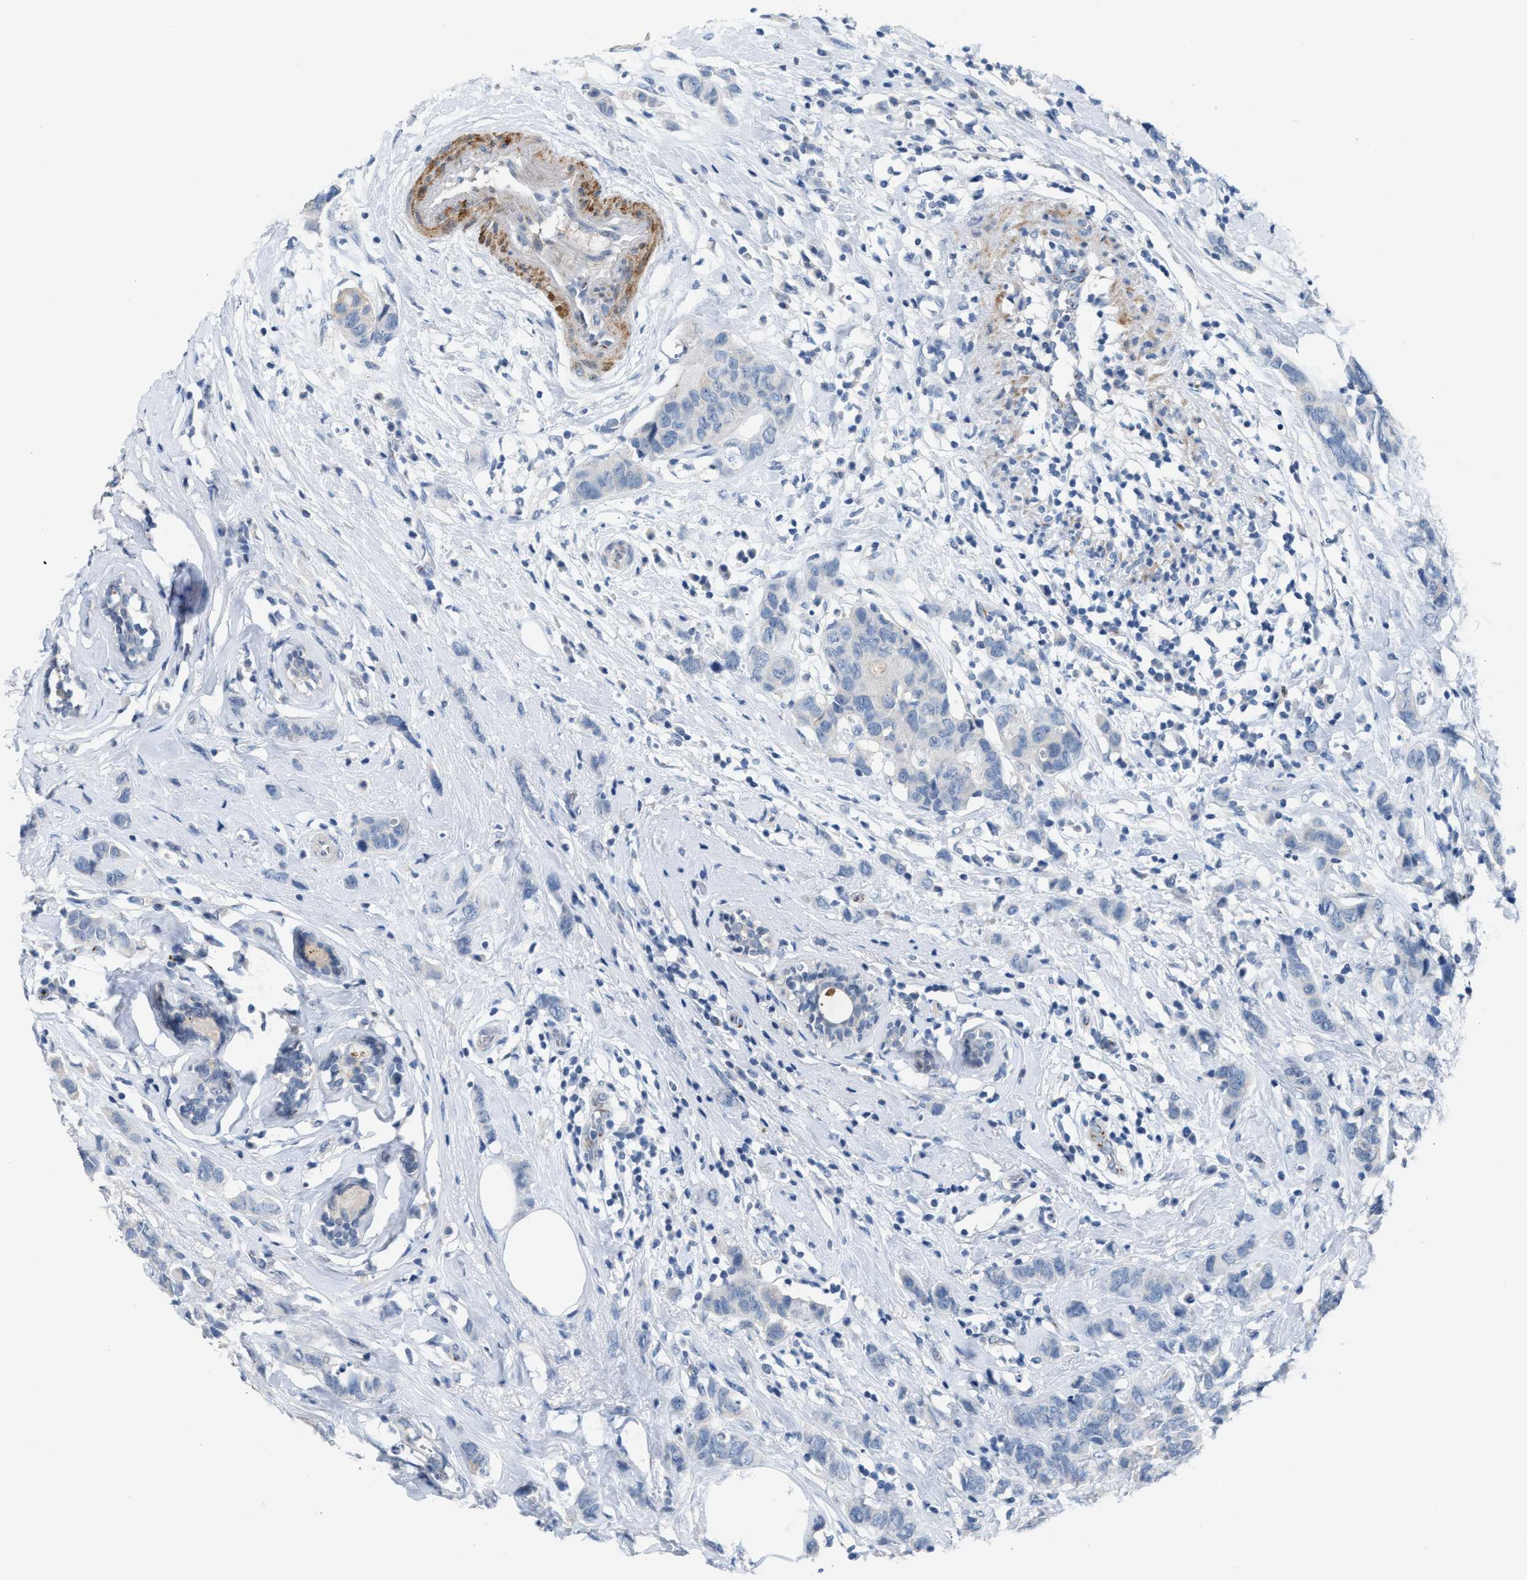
{"staining": {"intensity": "negative", "quantity": "none", "location": "none"}, "tissue": "breast cancer", "cell_type": "Tumor cells", "image_type": "cancer", "snomed": [{"axis": "morphology", "description": "Normal tissue, NOS"}, {"axis": "morphology", "description": "Duct carcinoma"}, {"axis": "topography", "description": "Breast"}], "caption": "Immunohistochemical staining of breast invasive ductal carcinoma demonstrates no significant expression in tumor cells.", "gene": "SLC5A5", "patient": {"sex": "female", "age": 50}}